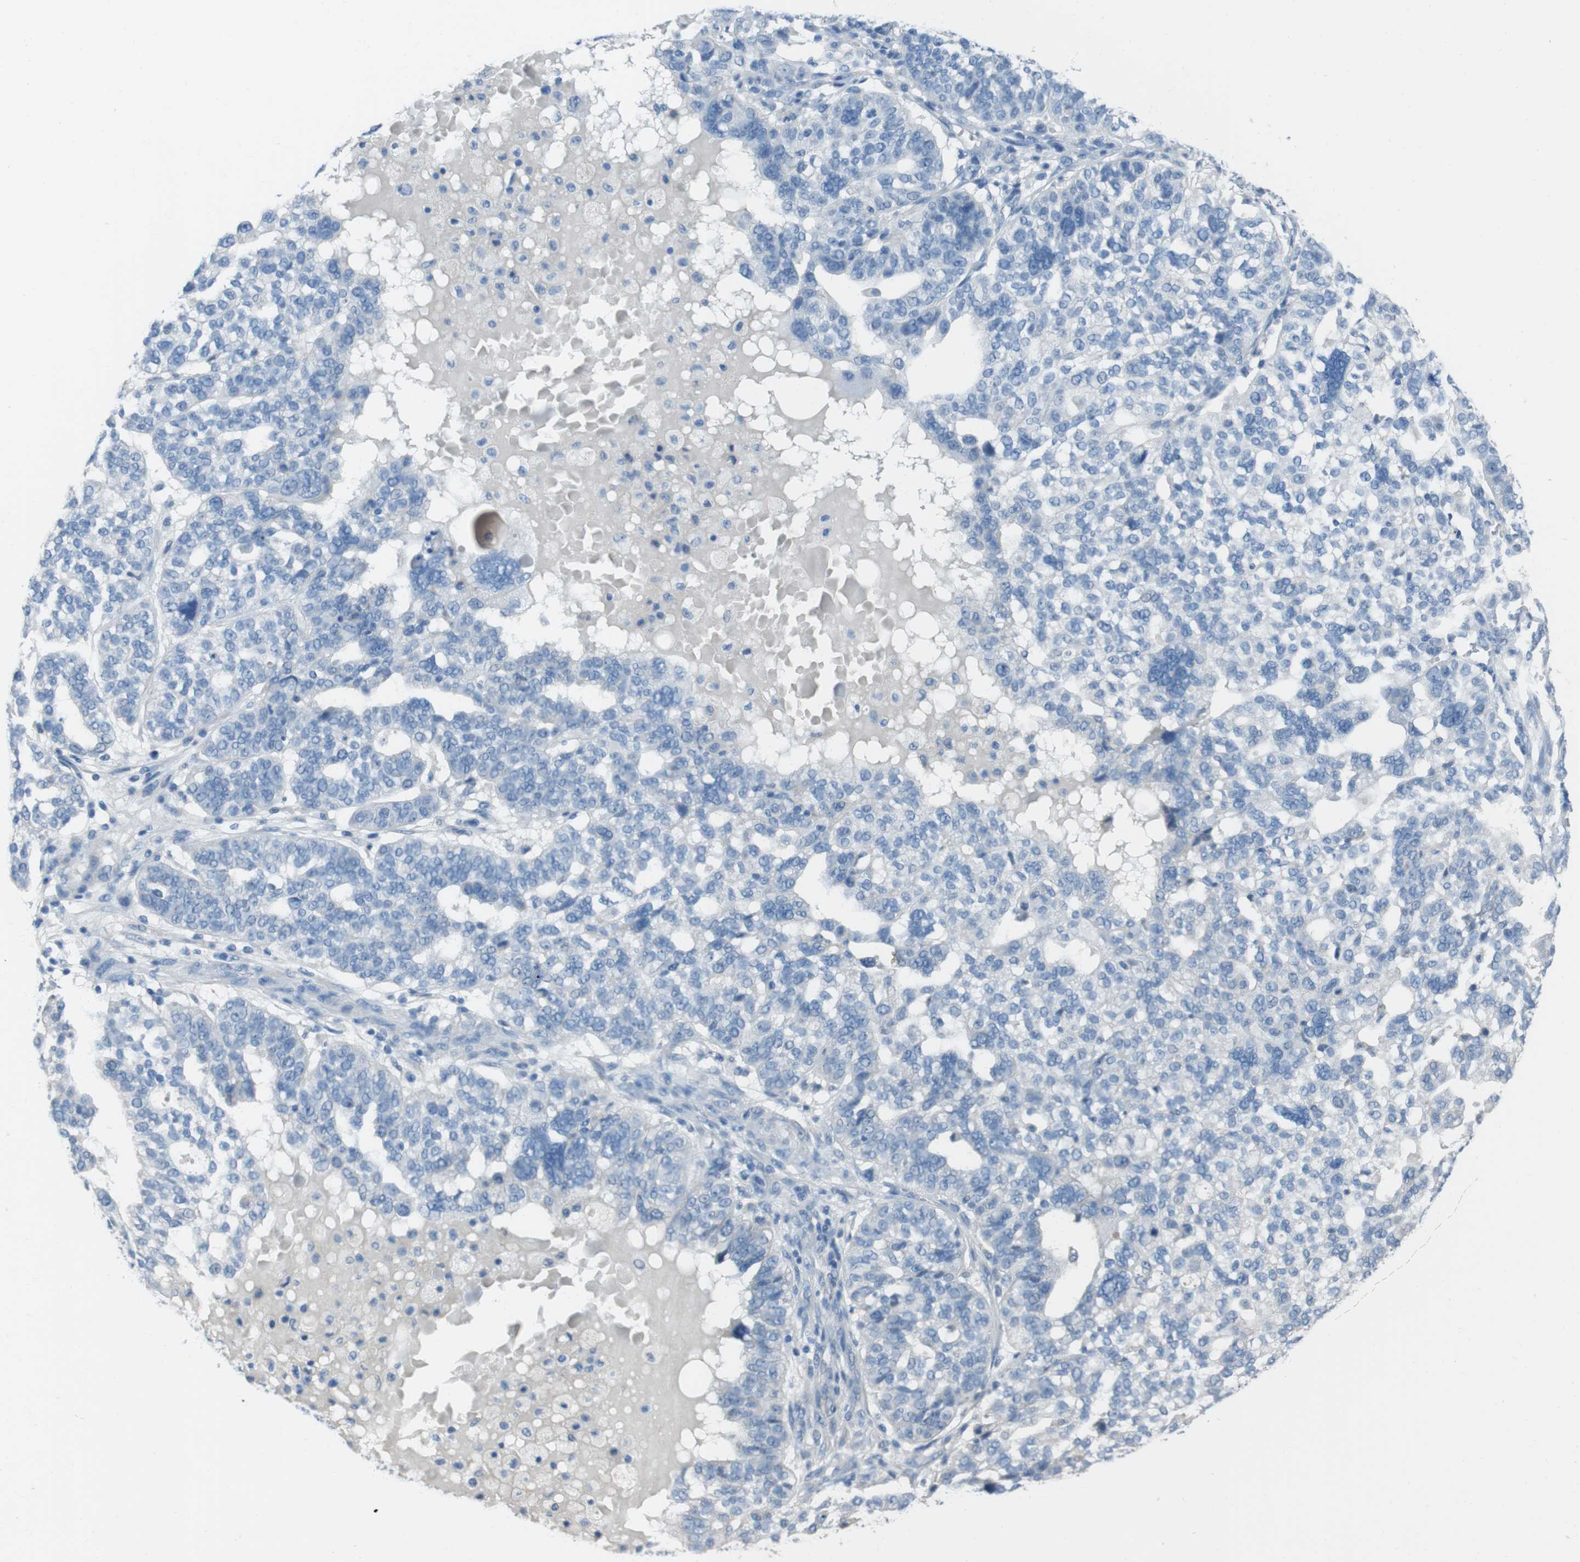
{"staining": {"intensity": "negative", "quantity": "none", "location": "none"}, "tissue": "ovarian cancer", "cell_type": "Tumor cells", "image_type": "cancer", "snomed": [{"axis": "morphology", "description": "Cystadenocarcinoma, serous, NOS"}, {"axis": "topography", "description": "Ovary"}], "caption": "Human ovarian cancer stained for a protein using immunohistochemistry demonstrates no positivity in tumor cells.", "gene": "CYP2C8", "patient": {"sex": "female", "age": 59}}